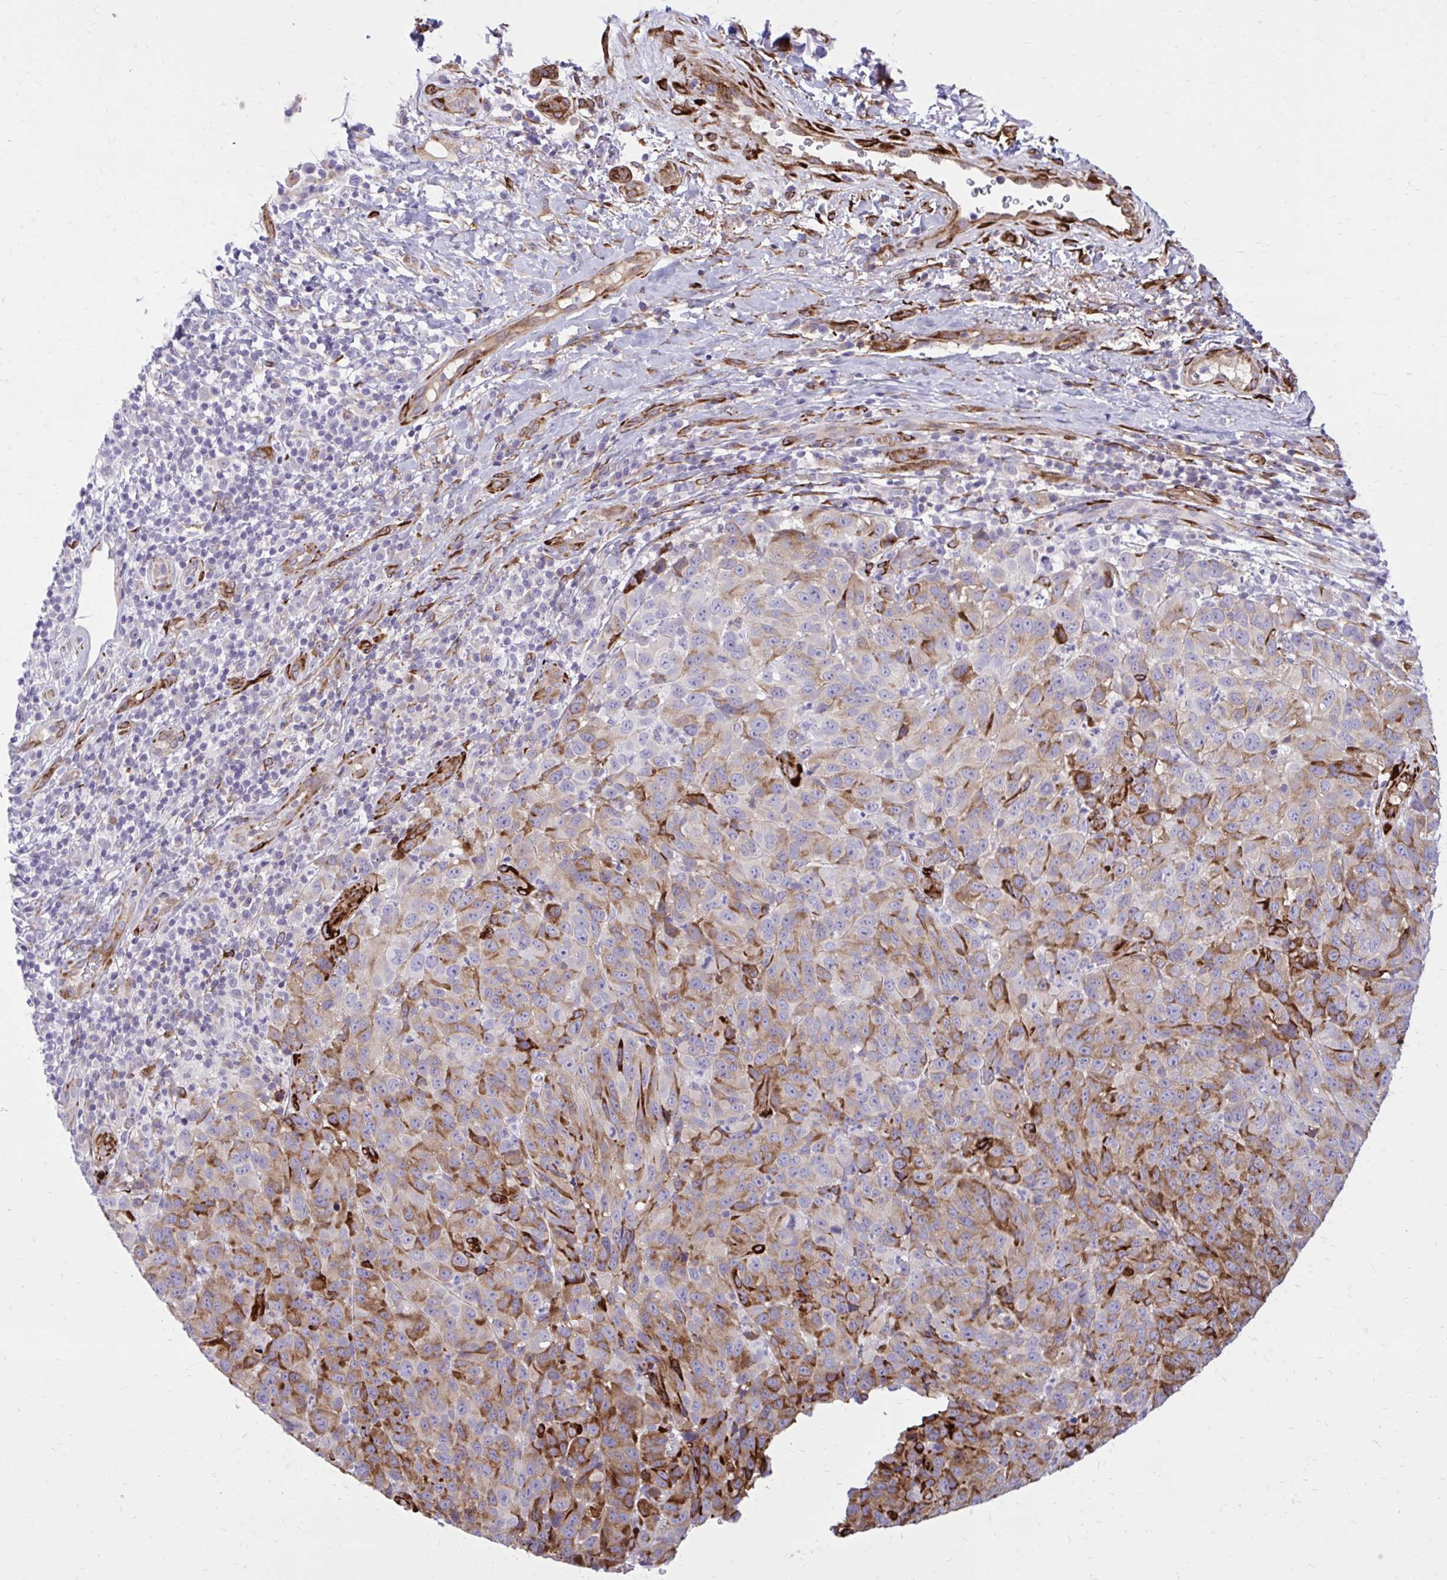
{"staining": {"intensity": "moderate", "quantity": ">75%", "location": "cytoplasmic/membranous"}, "tissue": "melanoma", "cell_type": "Tumor cells", "image_type": "cancer", "snomed": [{"axis": "morphology", "description": "Malignant melanoma, NOS"}, {"axis": "topography", "description": "Skin"}], "caption": "Brown immunohistochemical staining in human malignant melanoma exhibits moderate cytoplasmic/membranous positivity in about >75% of tumor cells. (IHC, brightfield microscopy, high magnification).", "gene": "BEND5", "patient": {"sex": "male", "age": 85}}